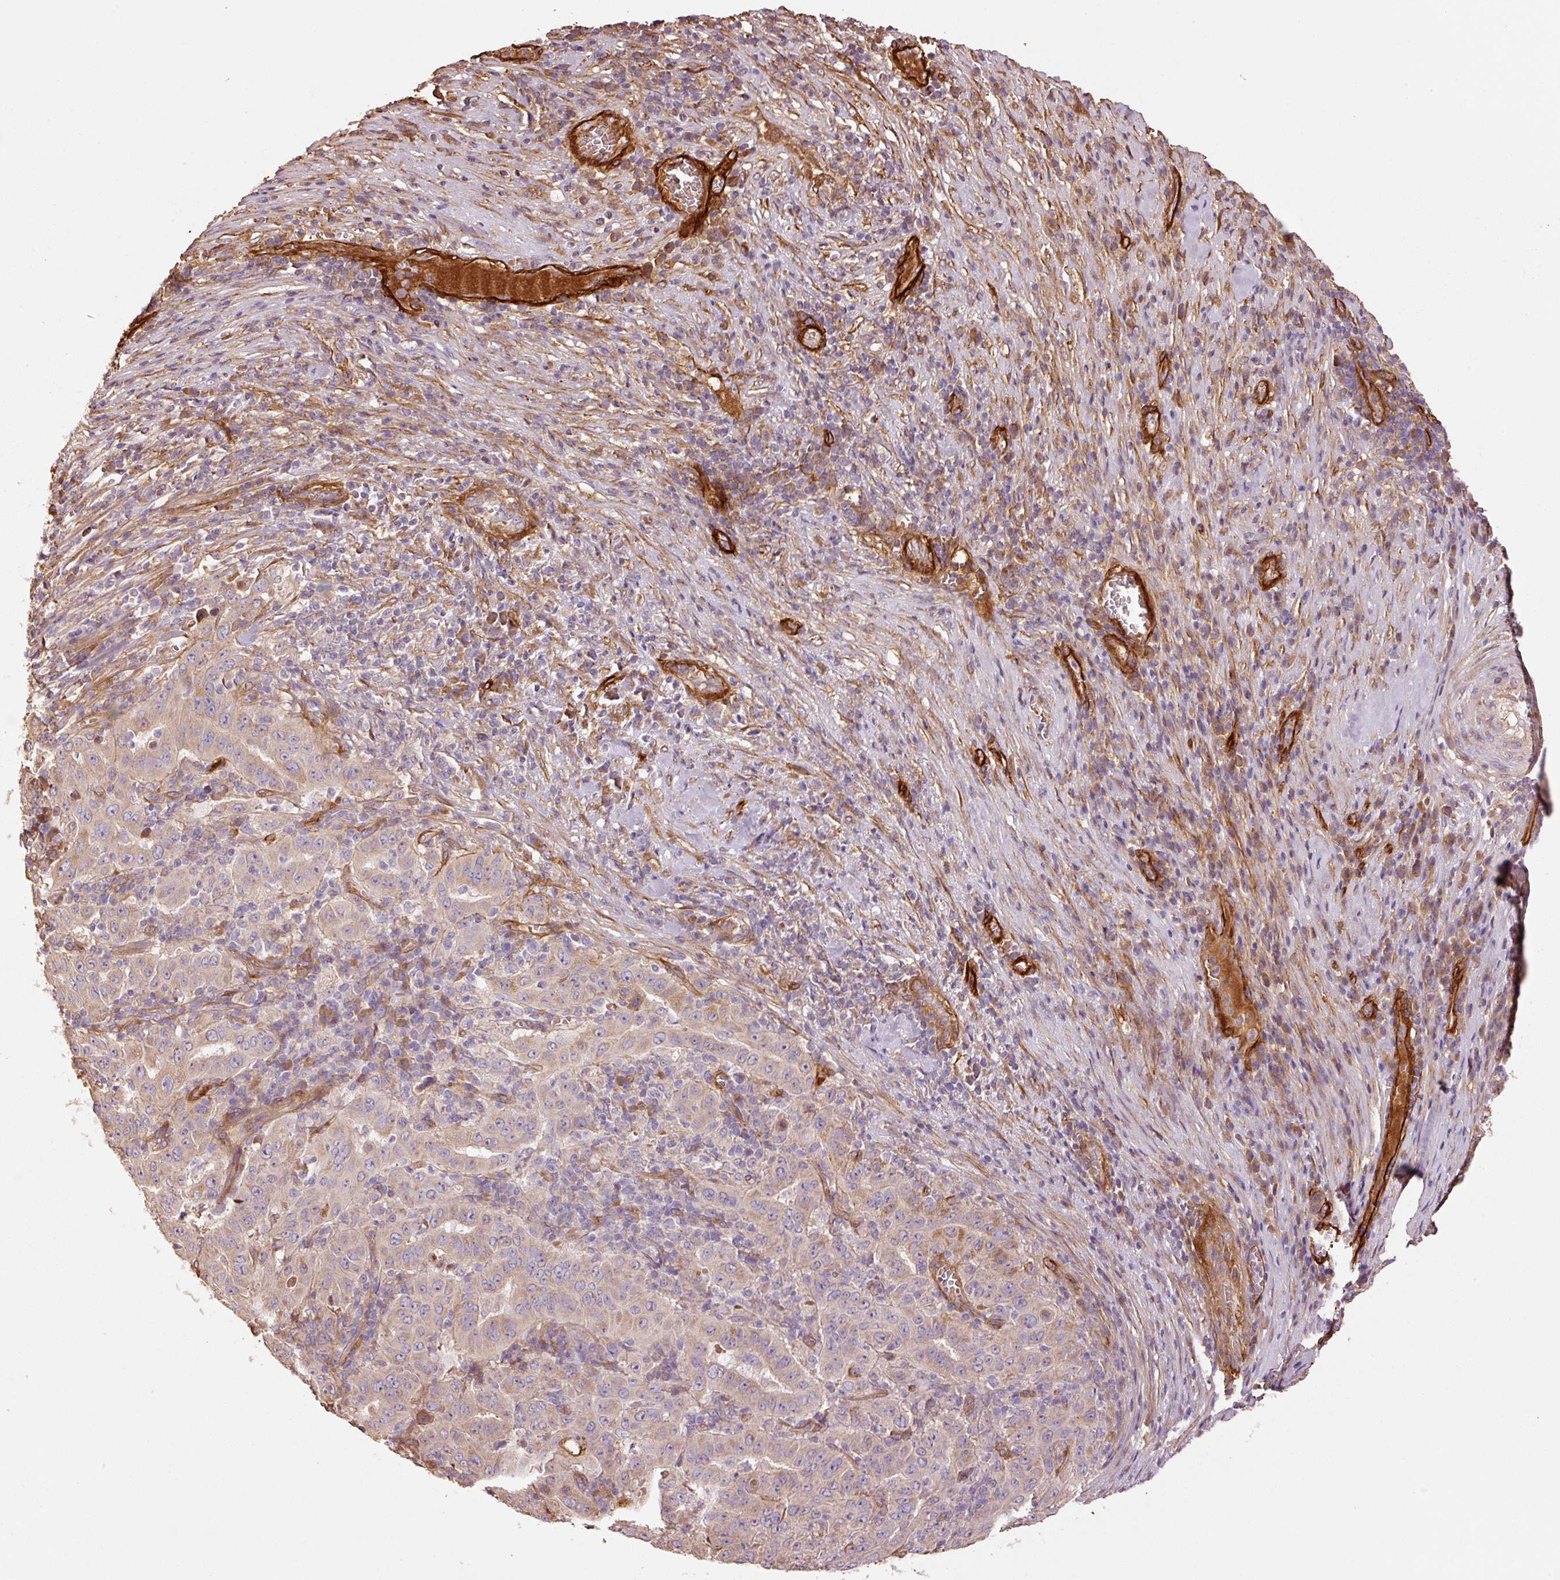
{"staining": {"intensity": "weak", "quantity": "25%-75%", "location": "cytoplasmic/membranous"}, "tissue": "pancreatic cancer", "cell_type": "Tumor cells", "image_type": "cancer", "snomed": [{"axis": "morphology", "description": "Adenocarcinoma, NOS"}, {"axis": "topography", "description": "Pancreas"}], "caption": "Protein expression analysis of human pancreatic cancer (adenocarcinoma) reveals weak cytoplasmic/membranous staining in about 25%-75% of tumor cells.", "gene": "NID2", "patient": {"sex": "male", "age": 63}}